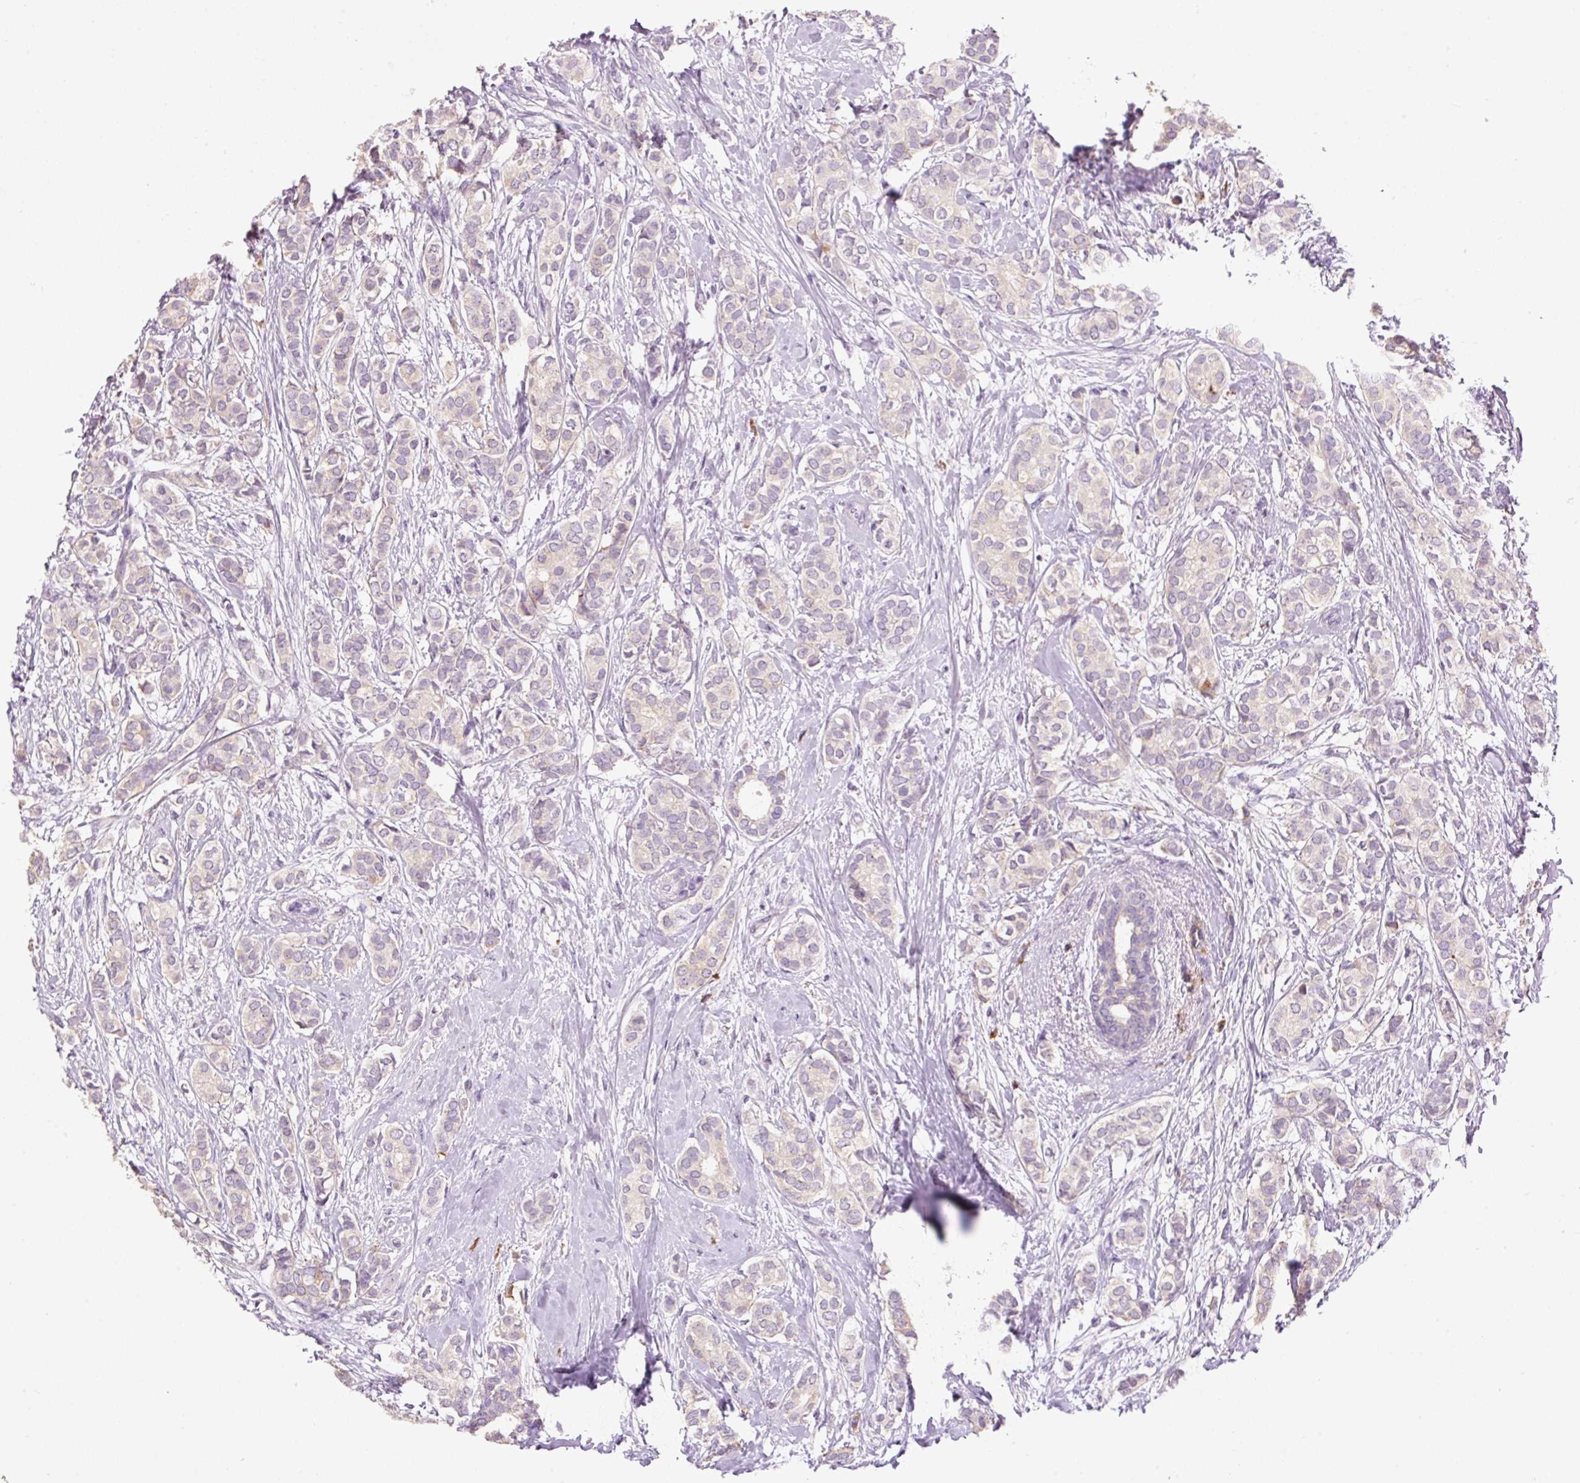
{"staining": {"intensity": "negative", "quantity": "none", "location": "none"}, "tissue": "breast cancer", "cell_type": "Tumor cells", "image_type": "cancer", "snomed": [{"axis": "morphology", "description": "Duct carcinoma"}, {"axis": "topography", "description": "Breast"}], "caption": "Breast cancer (invasive ductal carcinoma) was stained to show a protein in brown. There is no significant positivity in tumor cells.", "gene": "HAX1", "patient": {"sex": "female", "age": 73}}